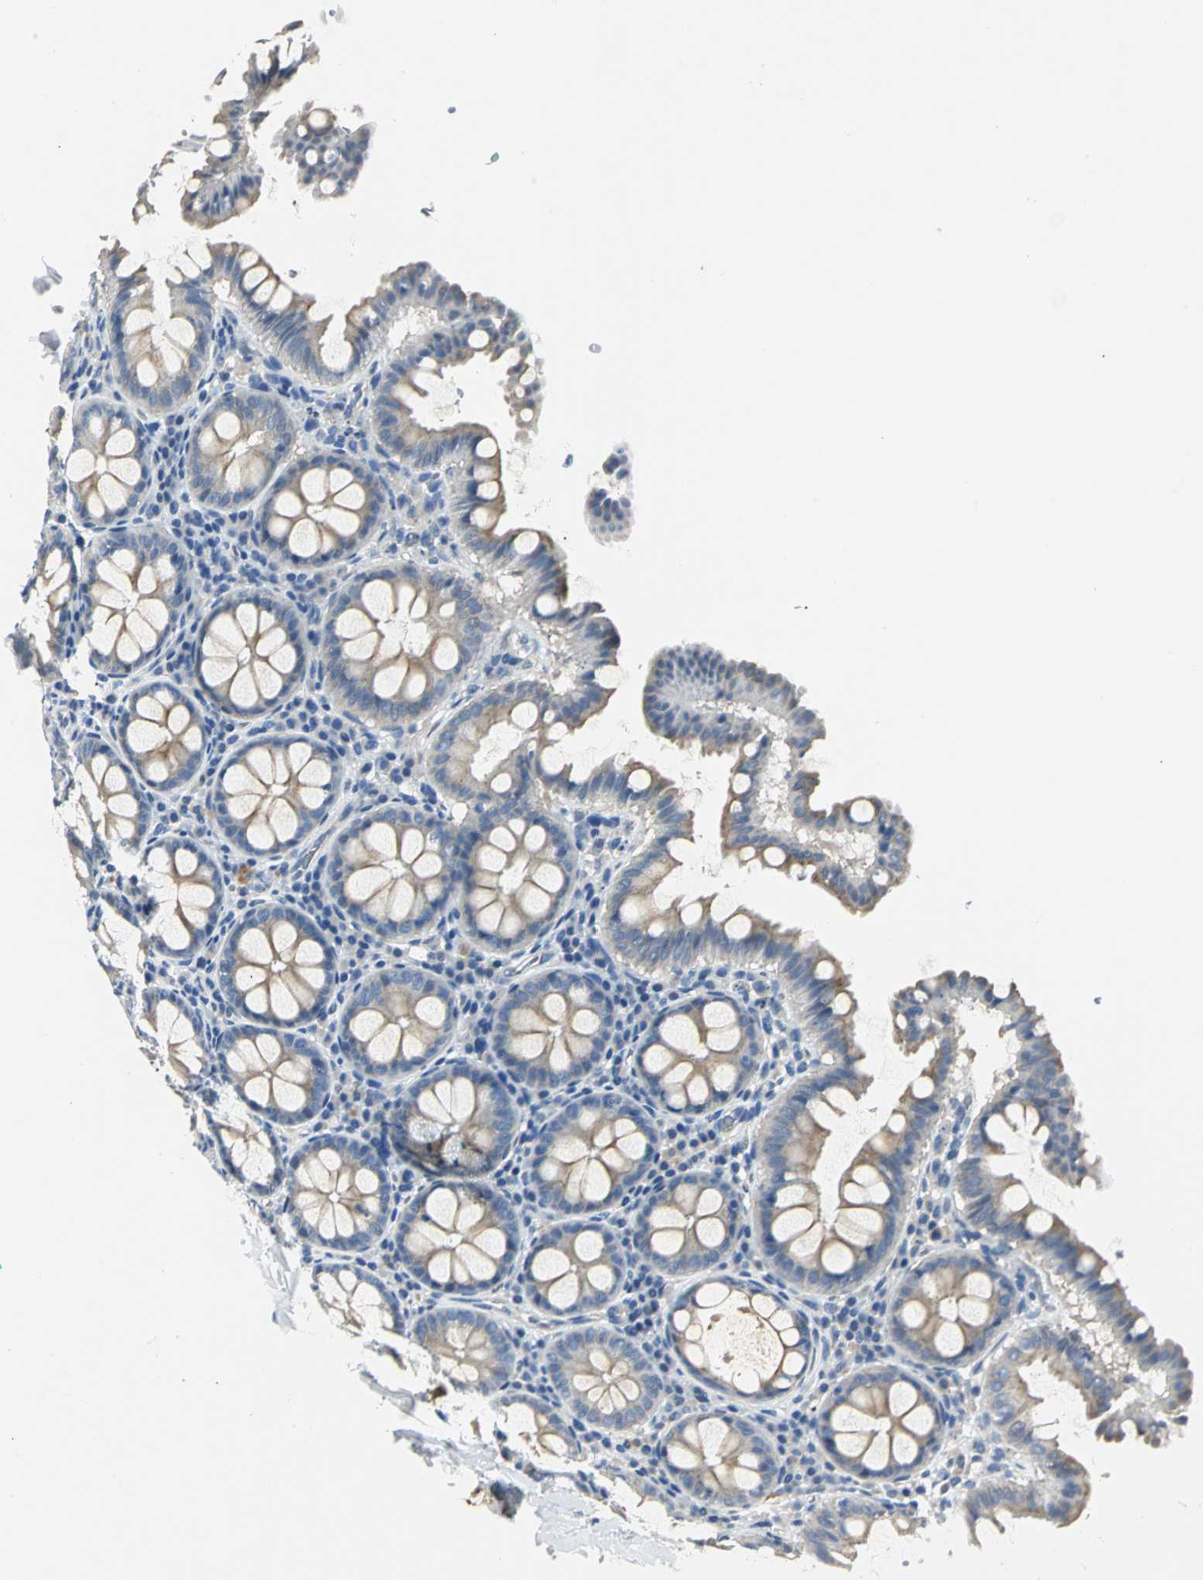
{"staining": {"intensity": "negative", "quantity": "none", "location": "none"}, "tissue": "colon", "cell_type": "Endothelial cells", "image_type": "normal", "snomed": [{"axis": "morphology", "description": "Normal tissue, NOS"}, {"axis": "topography", "description": "Colon"}], "caption": "Immunohistochemistry photomicrograph of unremarkable colon: colon stained with DAB (3,3'-diaminobenzidine) reveals no significant protein expression in endothelial cells. (Immunohistochemistry, brightfield microscopy, high magnification).", "gene": "RIPOR1", "patient": {"sex": "female", "age": 61}}